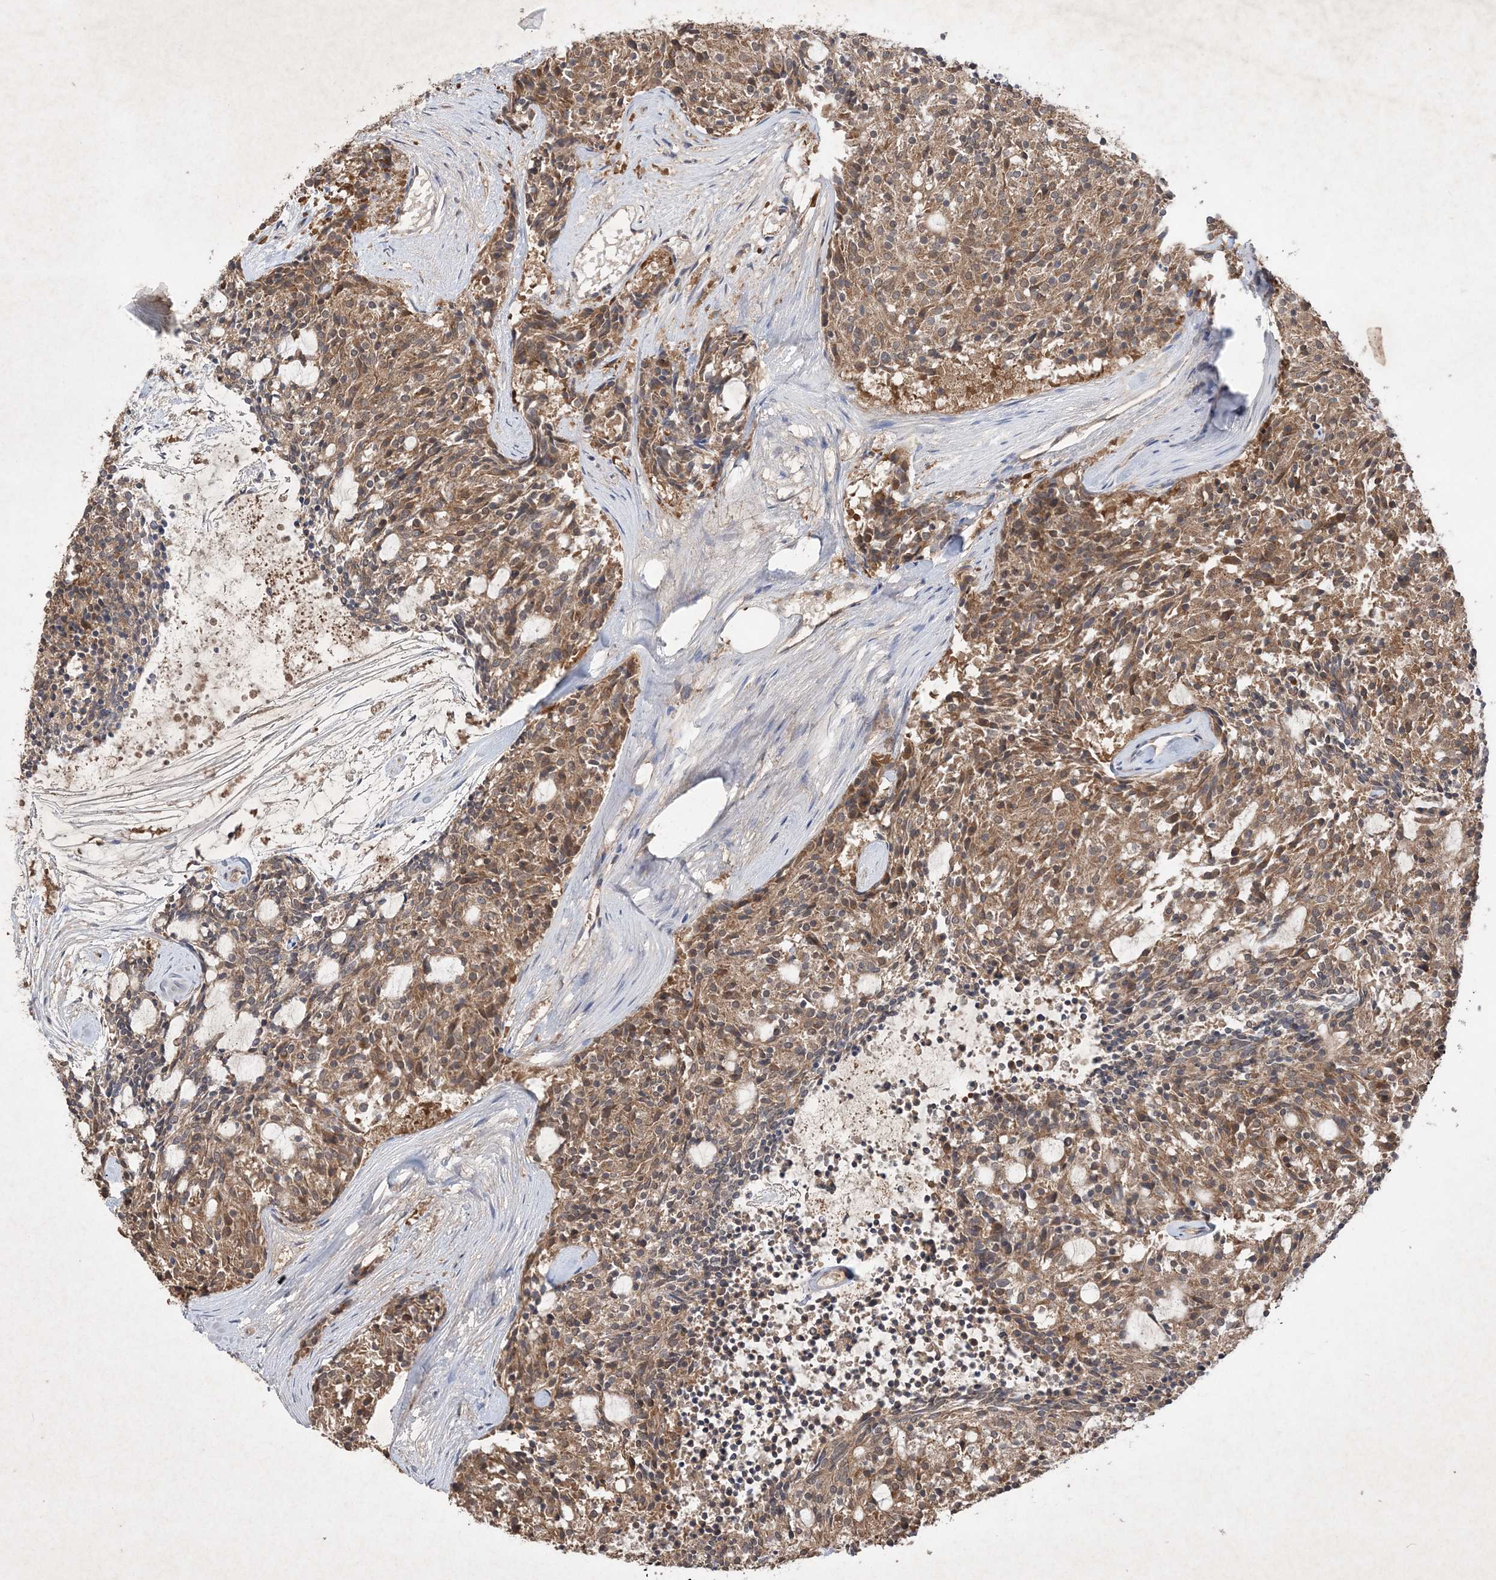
{"staining": {"intensity": "moderate", "quantity": ">75%", "location": "cytoplasmic/membranous"}, "tissue": "carcinoid", "cell_type": "Tumor cells", "image_type": "cancer", "snomed": [{"axis": "morphology", "description": "Carcinoid, malignant, NOS"}, {"axis": "topography", "description": "Pancreas"}], "caption": "Immunohistochemical staining of human carcinoid demonstrates medium levels of moderate cytoplasmic/membranous protein expression in about >75% of tumor cells.", "gene": "AKR7A2", "patient": {"sex": "female", "age": 54}}